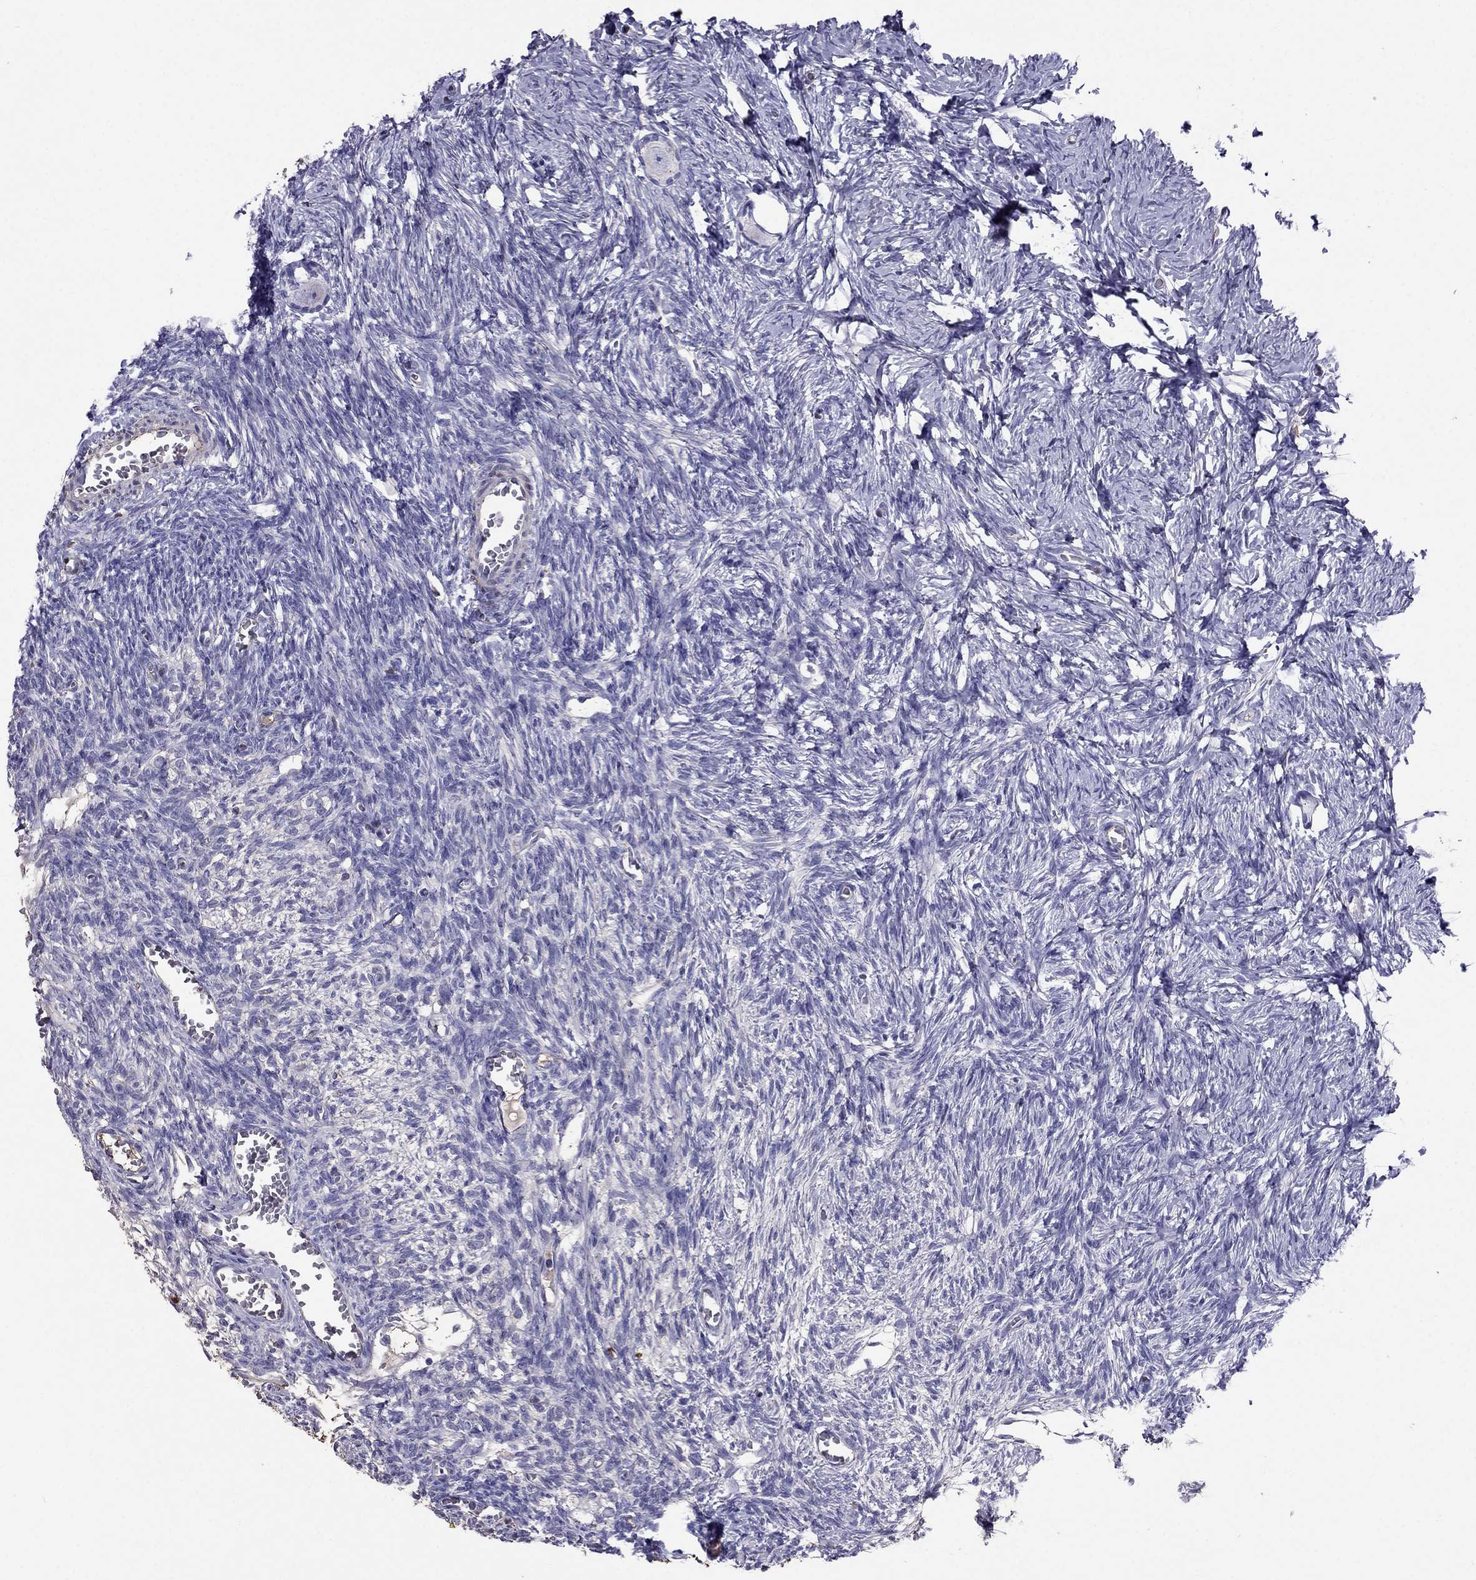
{"staining": {"intensity": "negative", "quantity": "none", "location": "none"}, "tissue": "ovary", "cell_type": "Follicle cells", "image_type": "normal", "snomed": [{"axis": "morphology", "description": "Normal tissue, NOS"}, {"axis": "topography", "description": "Ovary"}], "caption": "Immunohistochemistry micrograph of benign ovary: human ovary stained with DAB displays no significant protein expression in follicle cells.", "gene": "TBC1D21", "patient": {"sex": "female", "age": 27}}